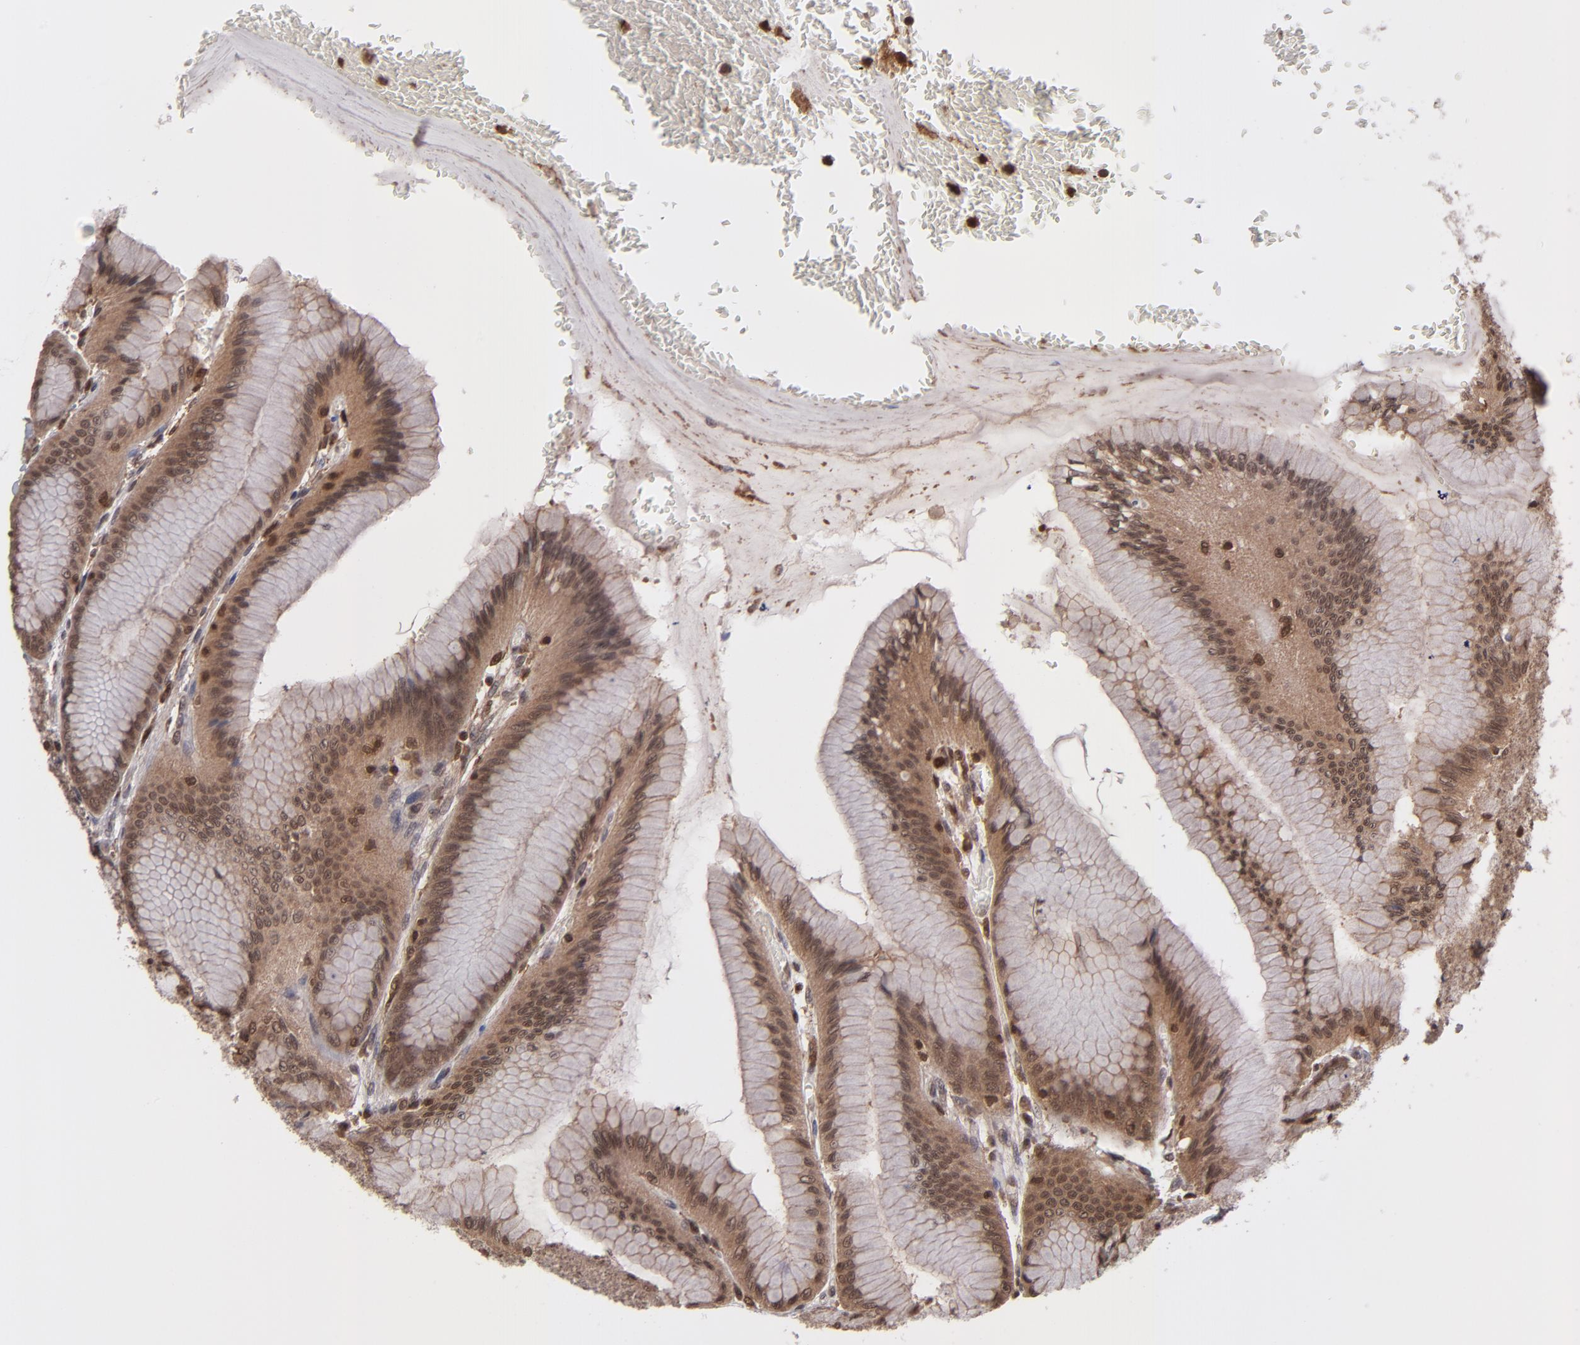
{"staining": {"intensity": "moderate", "quantity": ">75%", "location": "cytoplasmic/membranous,nuclear"}, "tissue": "stomach", "cell_type": "Glandular cells", "image_type": "normal", "snomed": [{"axis": "morphology", "description": "Normal tissue, NOS"}, {"axis": "morphology", "description": "Adenocarcinoma, NOS"}, {"axis": "topography", "description": "Stomach"}, {"axis": "topography", "description": "Stomach, lower"}], "caption": "A brown stain shows moderate cytoplasmic/membranous,nuclear staining of a protein in glandular cells of benign stomach. (Stains: DAB (3,3'-diaminobenzidine) in brown, nuclei in blue, Microscopy: brightfield microscopy at high magnification).", "gene": "GRB2", "patient": {"sex": "female", "age": 65}}